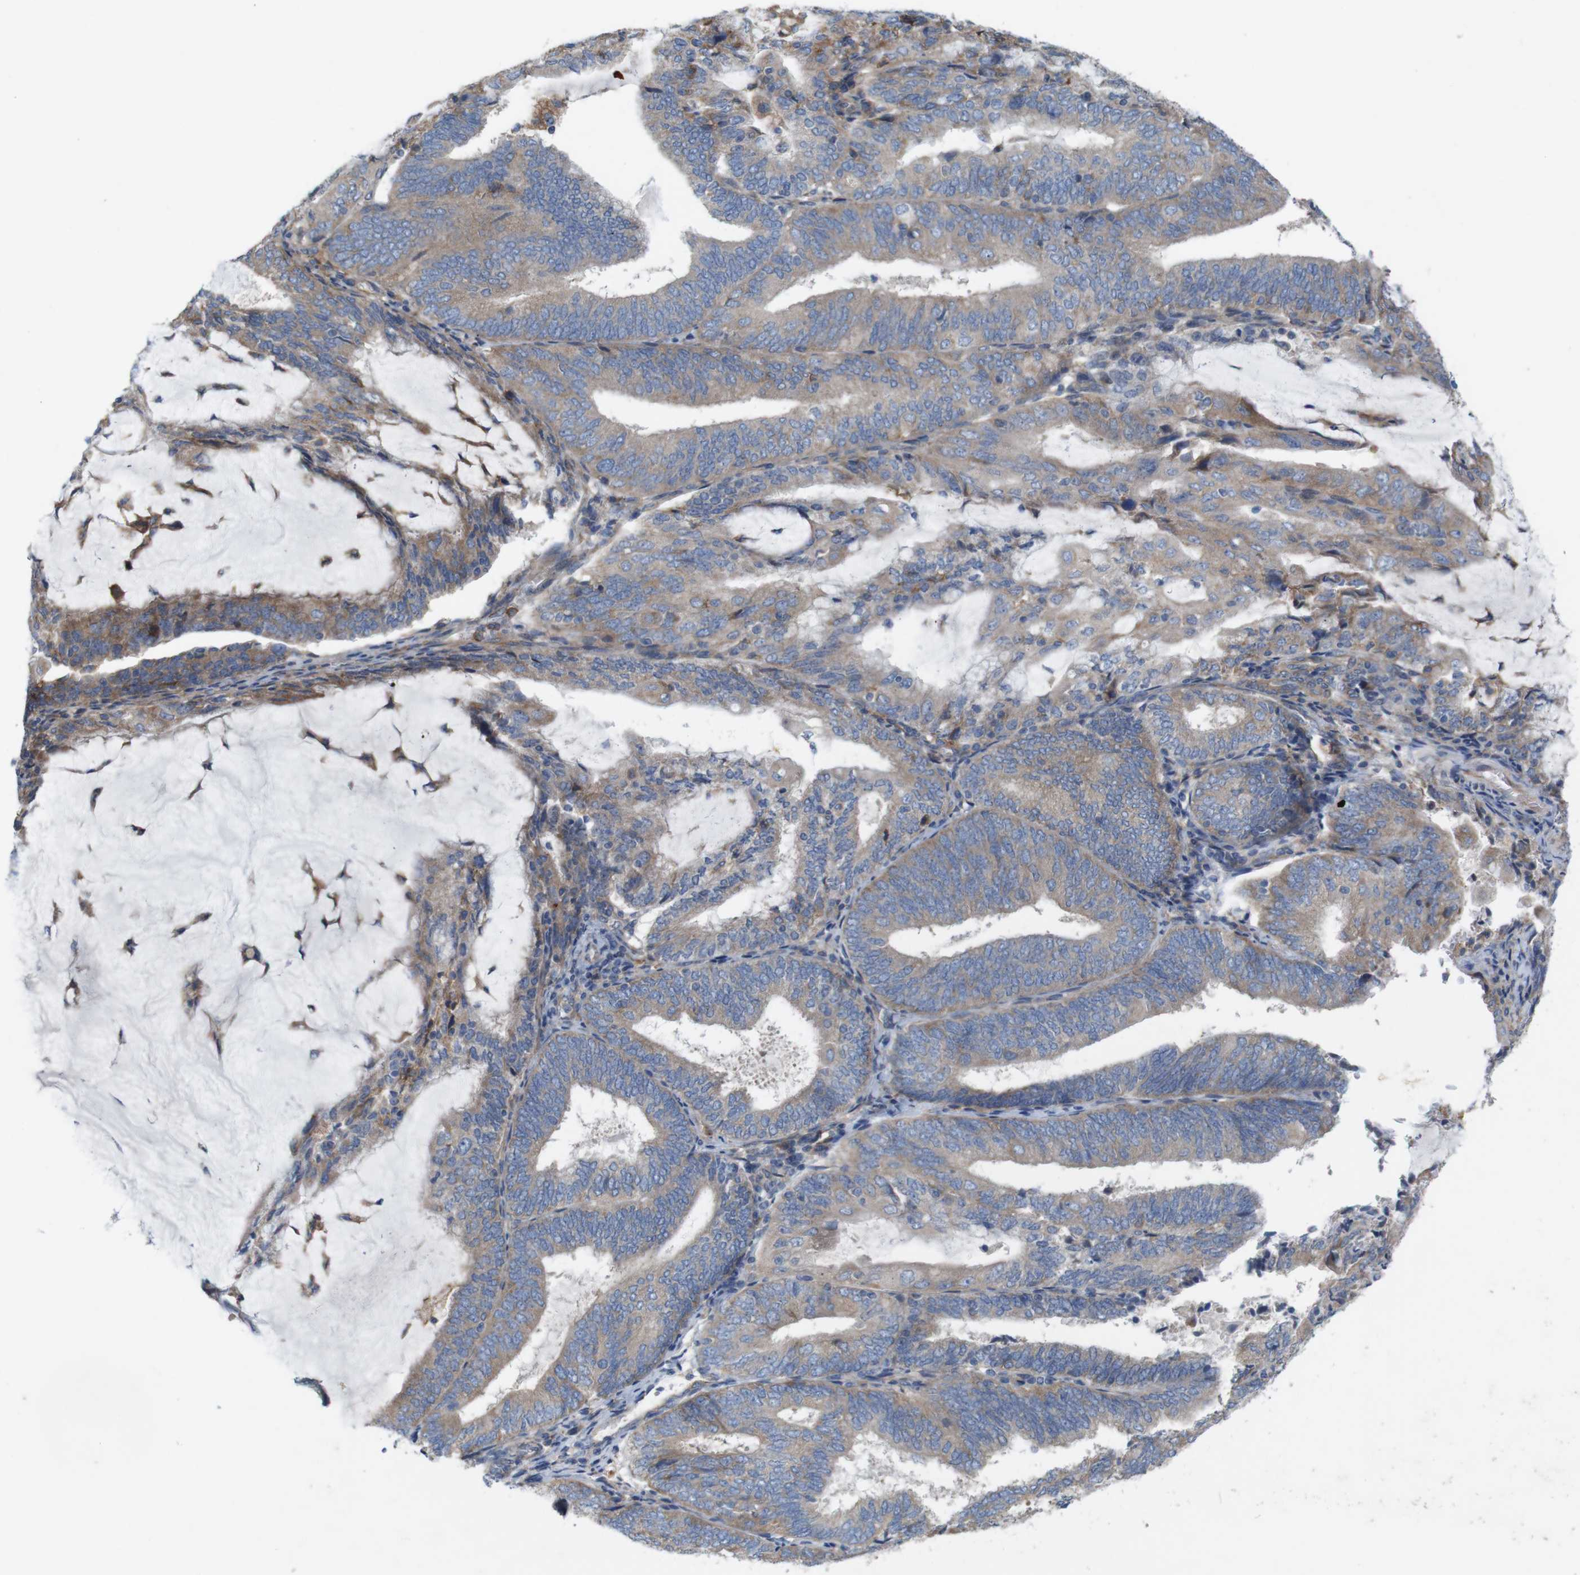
{"staining": {"intensity": "weak", "quantity": ">75%", "location": "cytoplasmic/membranous"}, "tissue": "endometrial cancer", "cell_type": "Tumor cells", "image_type": "cancer", "snomed": [{"axis": "morphology", "description": "Adenocarcinoma, NOS"}, {"axis": "topography", "description": "Endometrium"}], "caption": "DAB (3,3'-diaminobenzidine) immunohistochemical staining of adenocarcinoma (endometrial) reveals weak cytoplasmic/membranous protein staining in approximately >75% of tumor cells.", "gene": "SIGLEC8", "patient": {"sex": "female", "age": 81}}